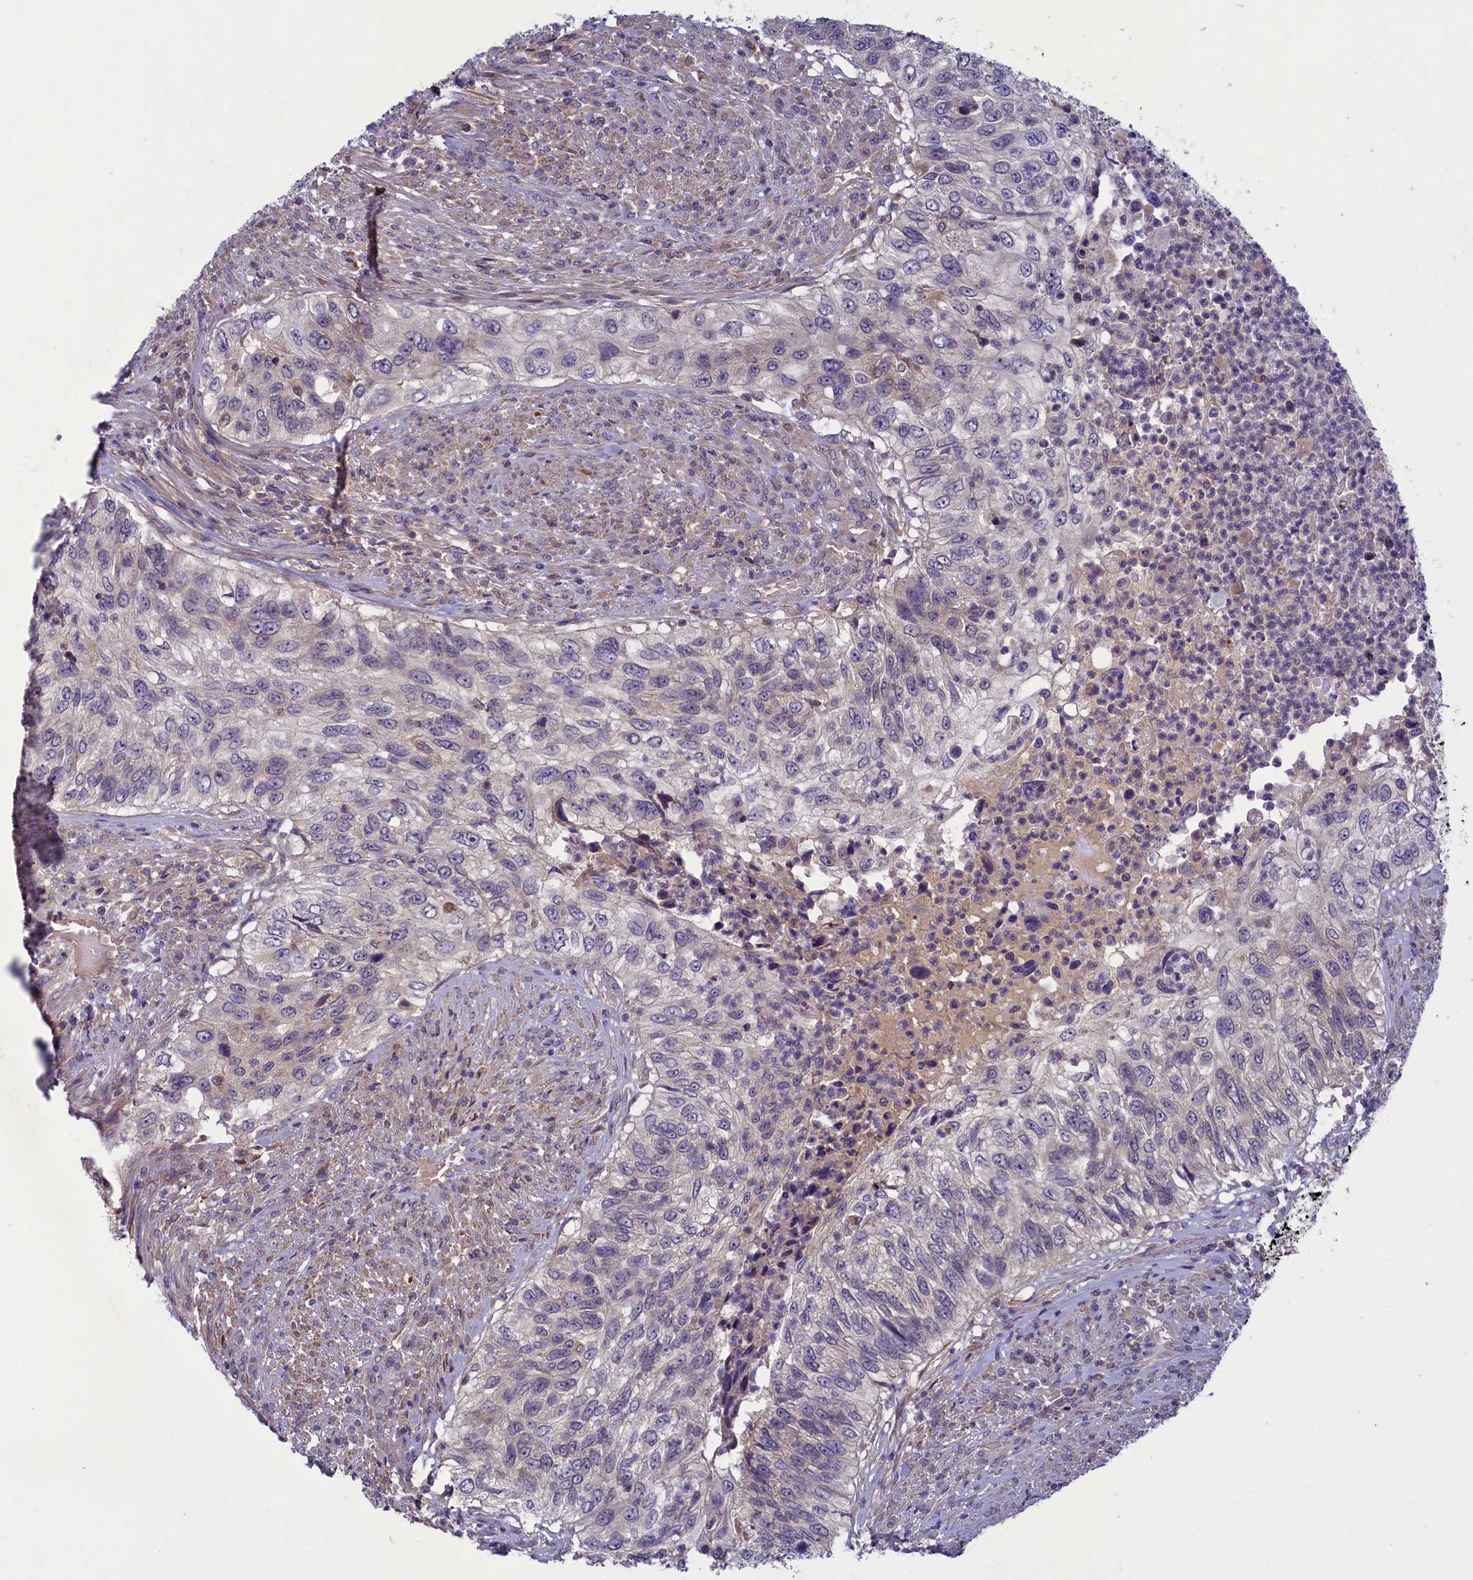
{"staining": {"intensity": "weak", "quantity": "<25%", "location": "cytoplasmic/membranous"}, "tissue": "urothelial cancer", "cell_type": "Tumor cells", "image_type": "cancer", "snomed": [{"axis": "morphology", "description": "Urothelial carcinoma, High grade"}, {"axis": "topography", "description": "Urinary bladder"}], "caption": "This is an immunohistochemistry photomicrograph of human urothelial carcinoma (high-grade). There is no expression in tumor cells.", "gene": "NUBP1", "patient": {"sex": "female", "age": 60}}